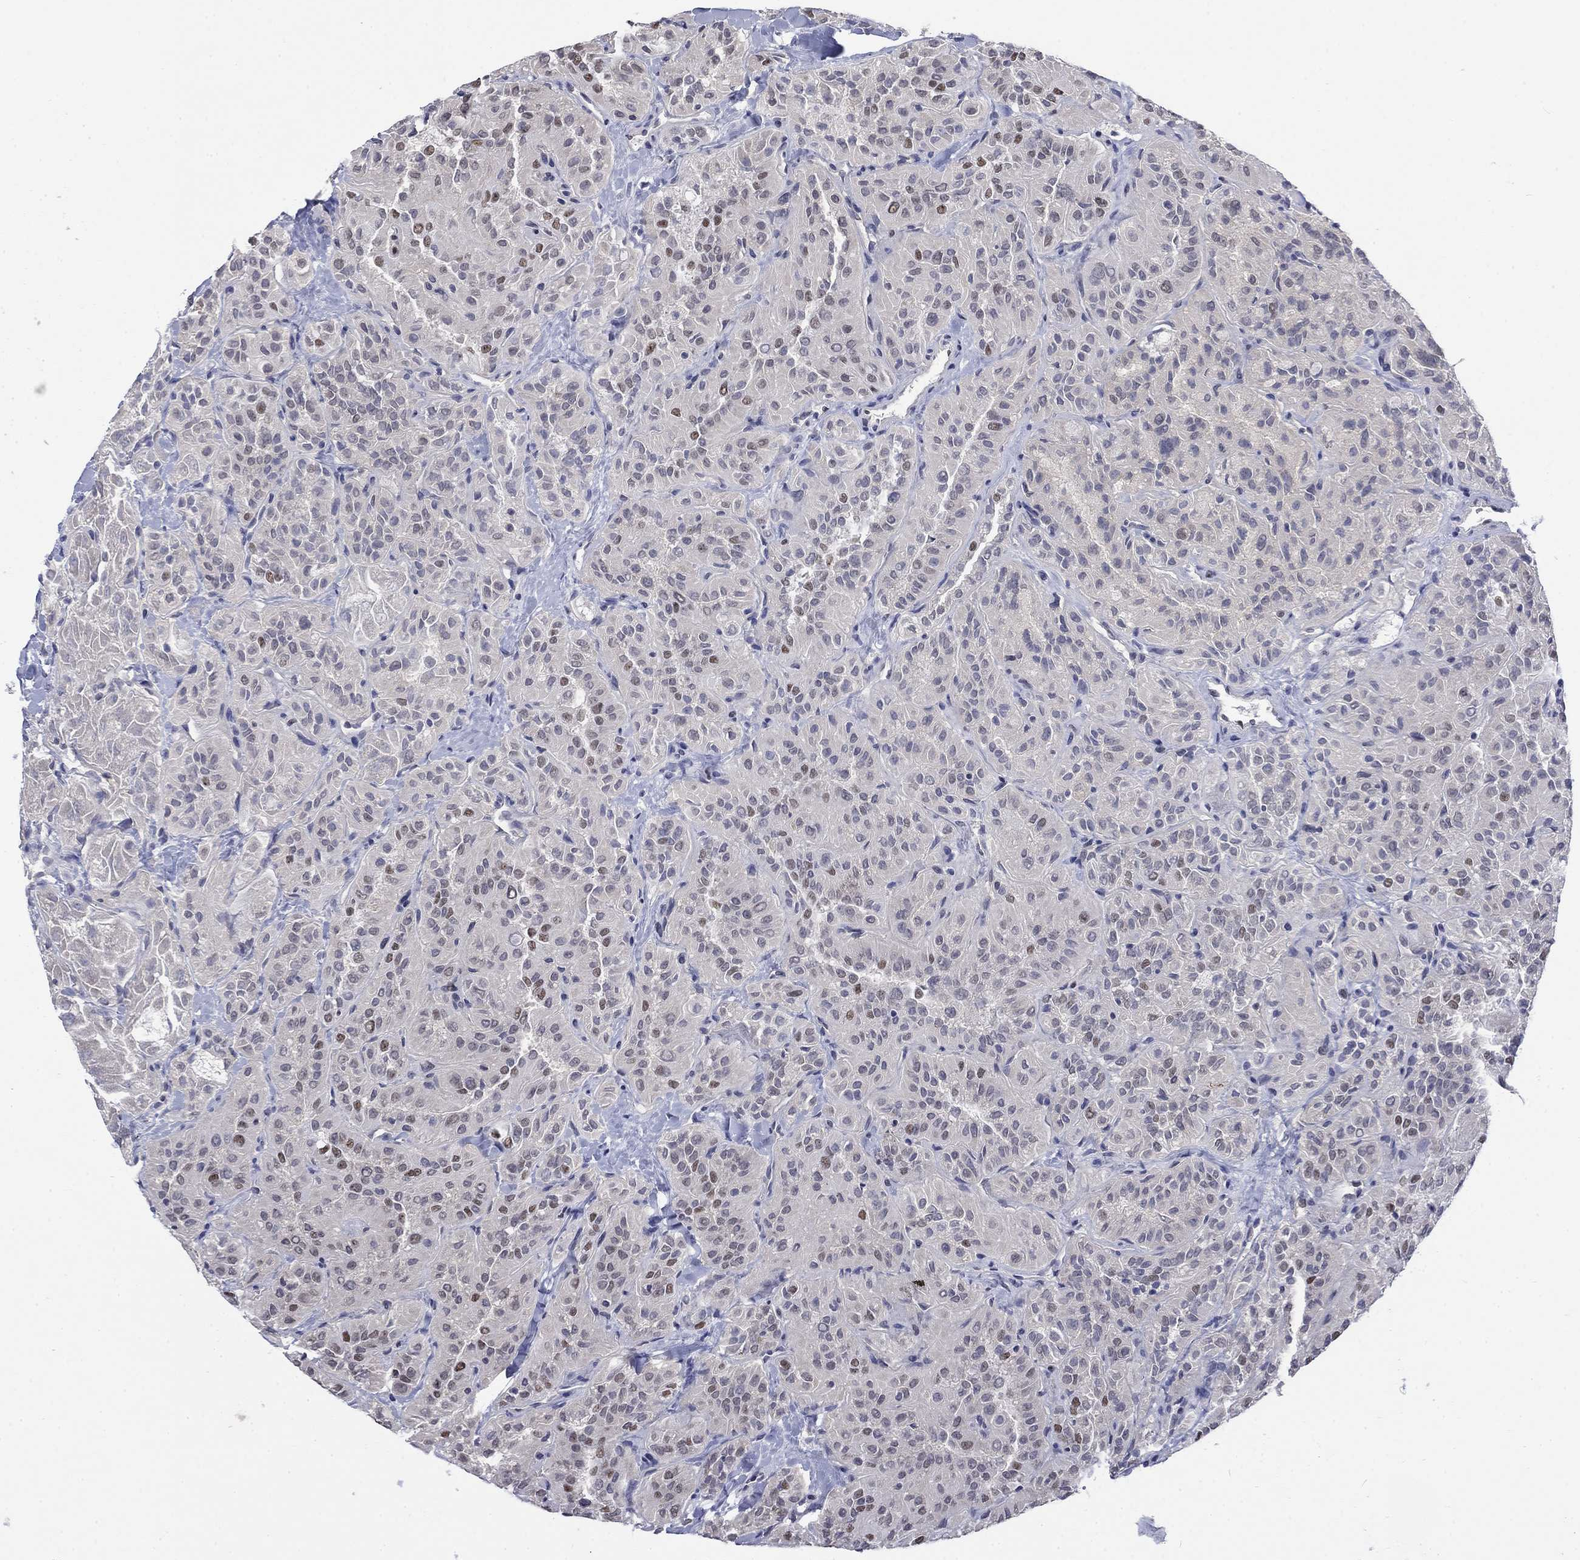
{"staining": {"intensity": "moderate", "quantity": "<25%", "location": "nuclear"}, "tissue": "thyroid cancer", "cell_type": "Tumor cells", "image_type": "cancer", "snomed": [{"axis": "morphology", "description": "Papillary adenocarcinoma, NOS"}, {"axis": "topography", "description": "Thyroid gland"}], "caption": "Protein staining reveals moderate nuclear positivity in about <25% of tumor cells in thyroid cancer (papillary adenocarcinoma).", "gene": "CSRNP3", "patient": {"sex": "female", "age": 45}}